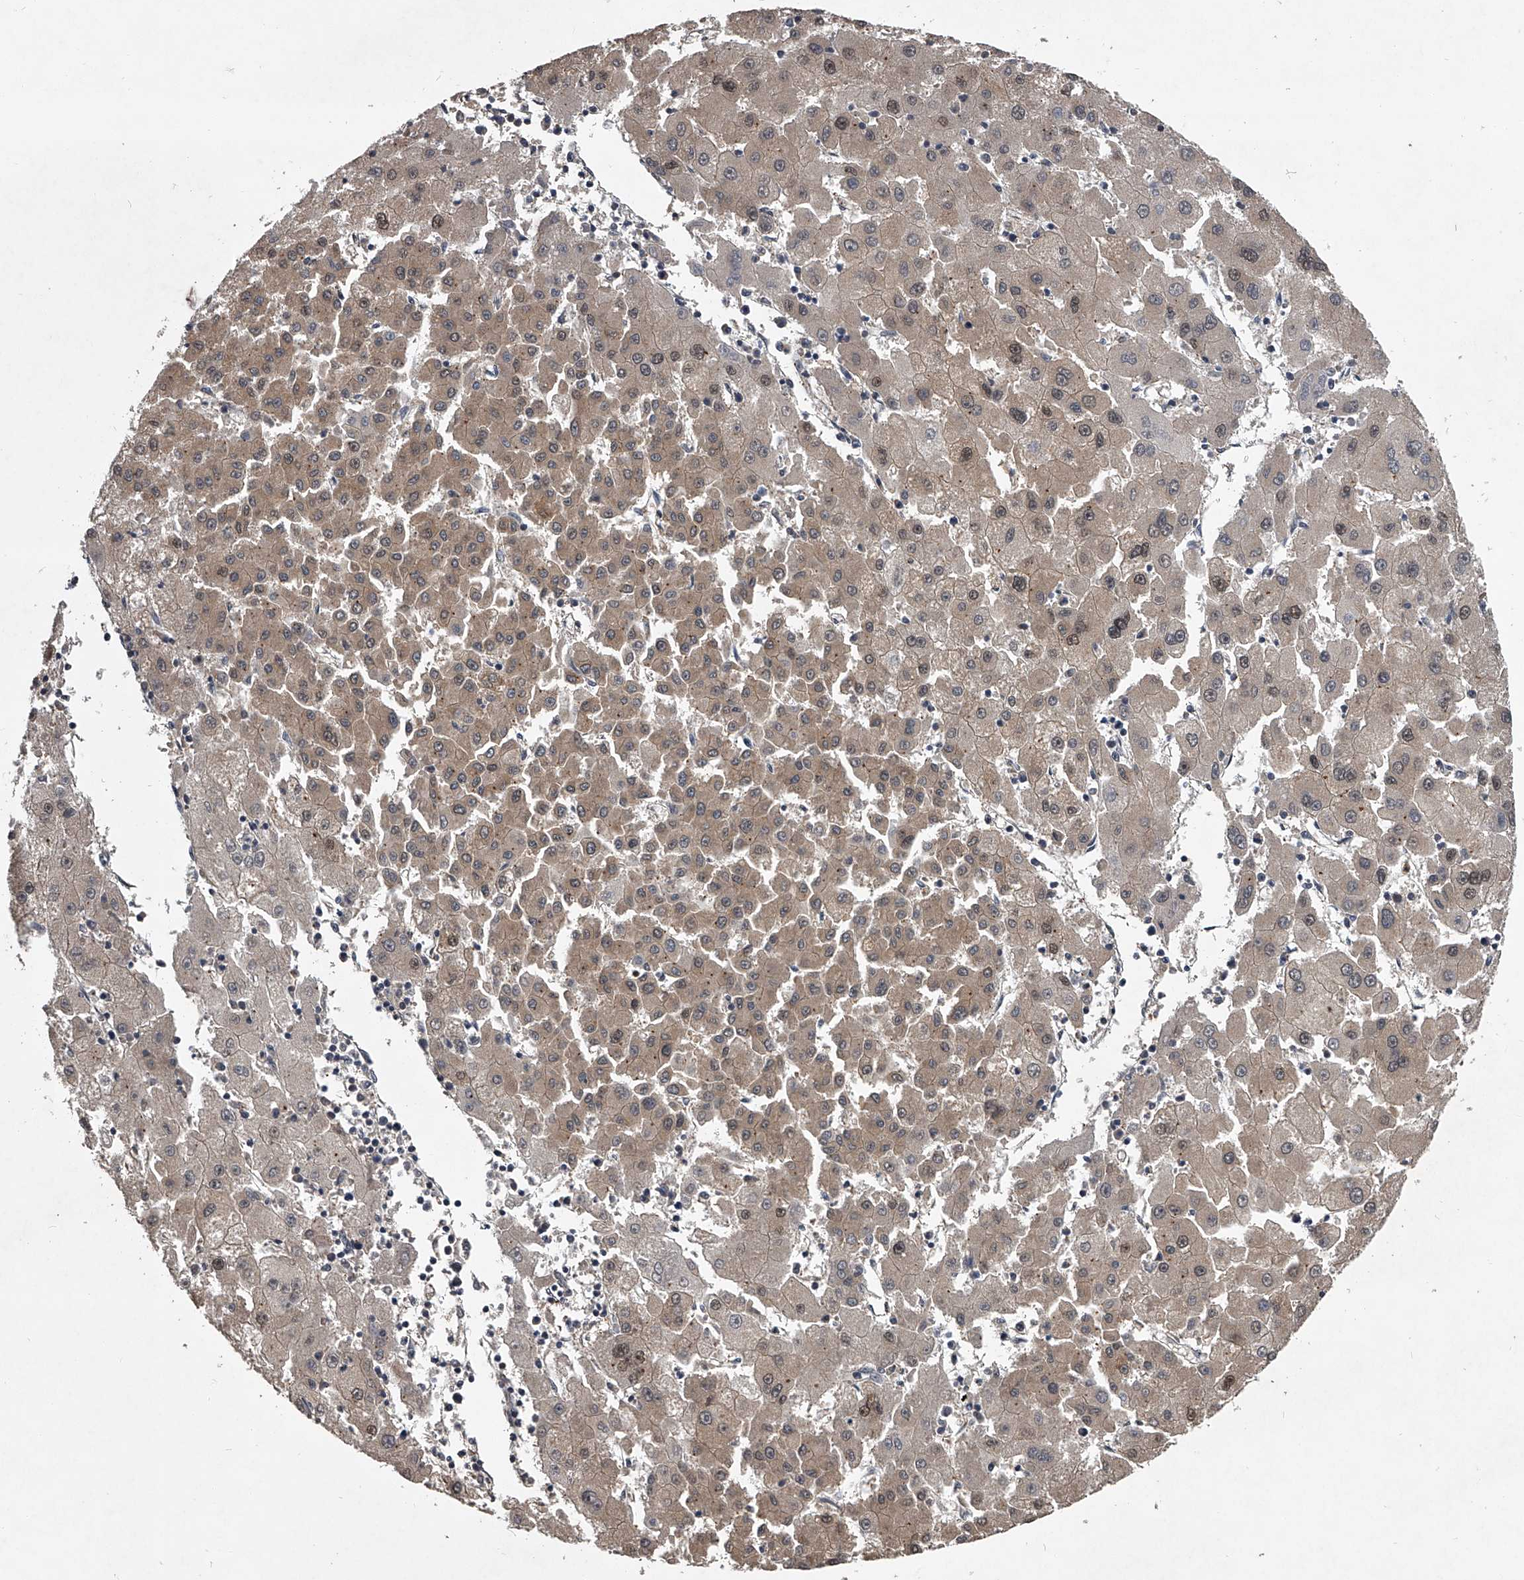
{"staining": {"intensity": "weak", "quantity": ">75%", "location": "cytoplasmic/membranous,nuclear"}, "tissue": "liver cancer", "cell_type": "Tumor cells", "image_type": "cancer", "snomed": [{"axis": "morphology", "description": "Carcinoma, Hepatocellular, NOS"}, {"axis": "topography", "description": "Liver"}], "caption": "Human liver hepatocellular carcinoma stained for a protein (brown) demonstrates weak cytoplasmic/membranous and nuclear positive expression in approximately >75% of tumor cells.", "gene": "TSNAX", "patient": {"sex": "male", "age": 72}}